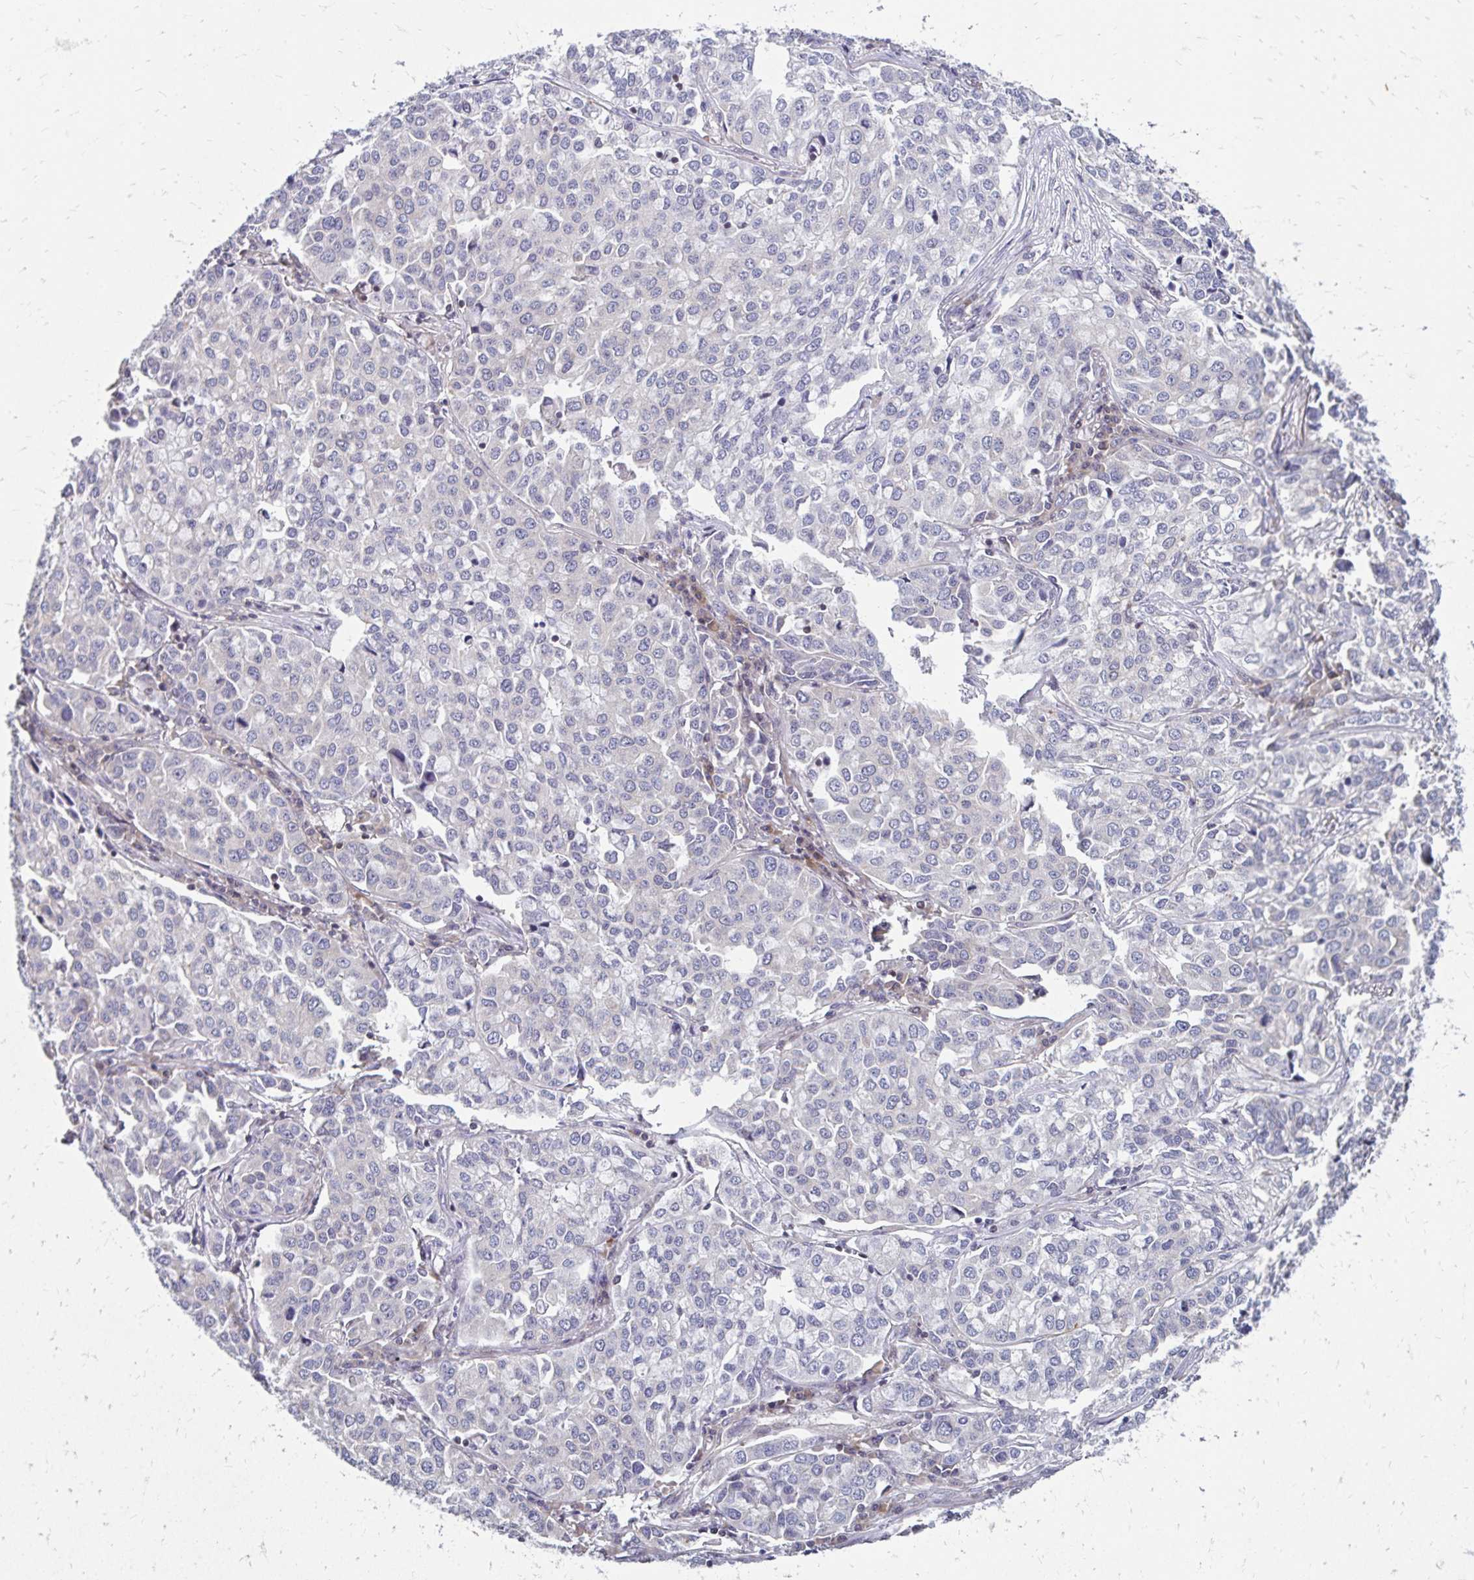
{"staining": {"intensity": "negative", "quantity": "none", "location": "none"}, "tissue": "lung cancer", "cell_type": "Tumor cells", "image_type": "cancer", "snomed": [{"axis": "morphology", "description": "Adenocarcinoma, NOS"}, {"axis": "morphology", "description": "Adenocarcinoma, metastatic, NOS"}, {"axis": "topography", "description": "Lymph node"}, {"axis": "topography", "description": "Lung"}], "caption": "This is an IHC micrograph of human adenocarcinoma (lung). There is no staining in tumor cells.", "gene": "CBX7", "patient": {"sex": "female", "age": 65}}